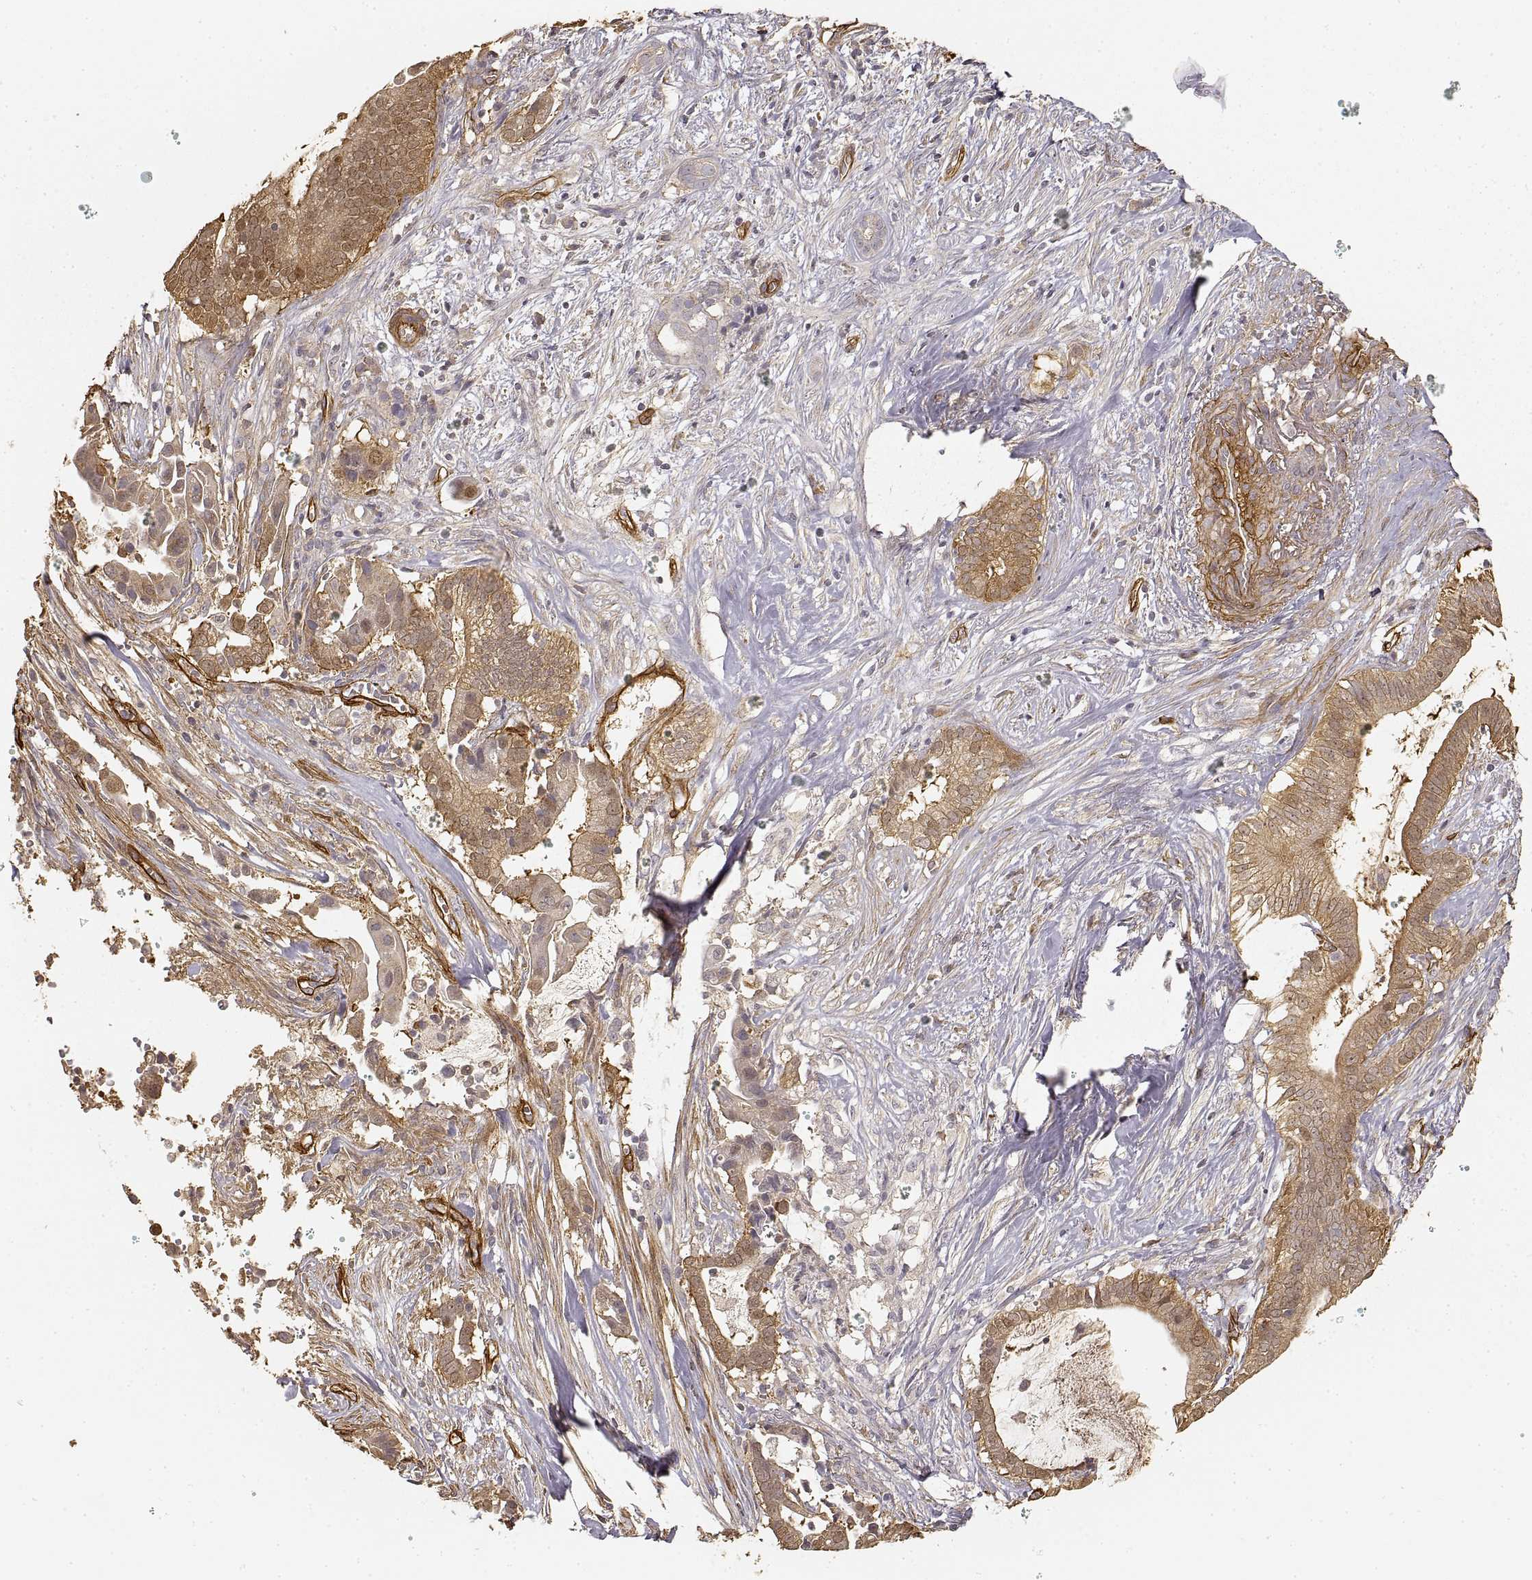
{"staining": {"intensity": "moderate", "quantity": ">75%", "location": "cytoplasmic/membranous"}, "tissue": "pancreatic cancer", "cell_type": "Tumor cells", "image_type": "cancer", "snomed": [{"axis": "morphology", "description": "Adenocarcinoma, NOS"}, {"axis": "topography", "description": "Pancreas"}], "caption": "Pancreatic adenocarcinoma stained with a brown dye exhibits moderate cytoplasmic/membranous positive staining in approximately >75% of tumor cells.", "gene": "LAMA4", "patient": {"sex": "male", "age": 61}}